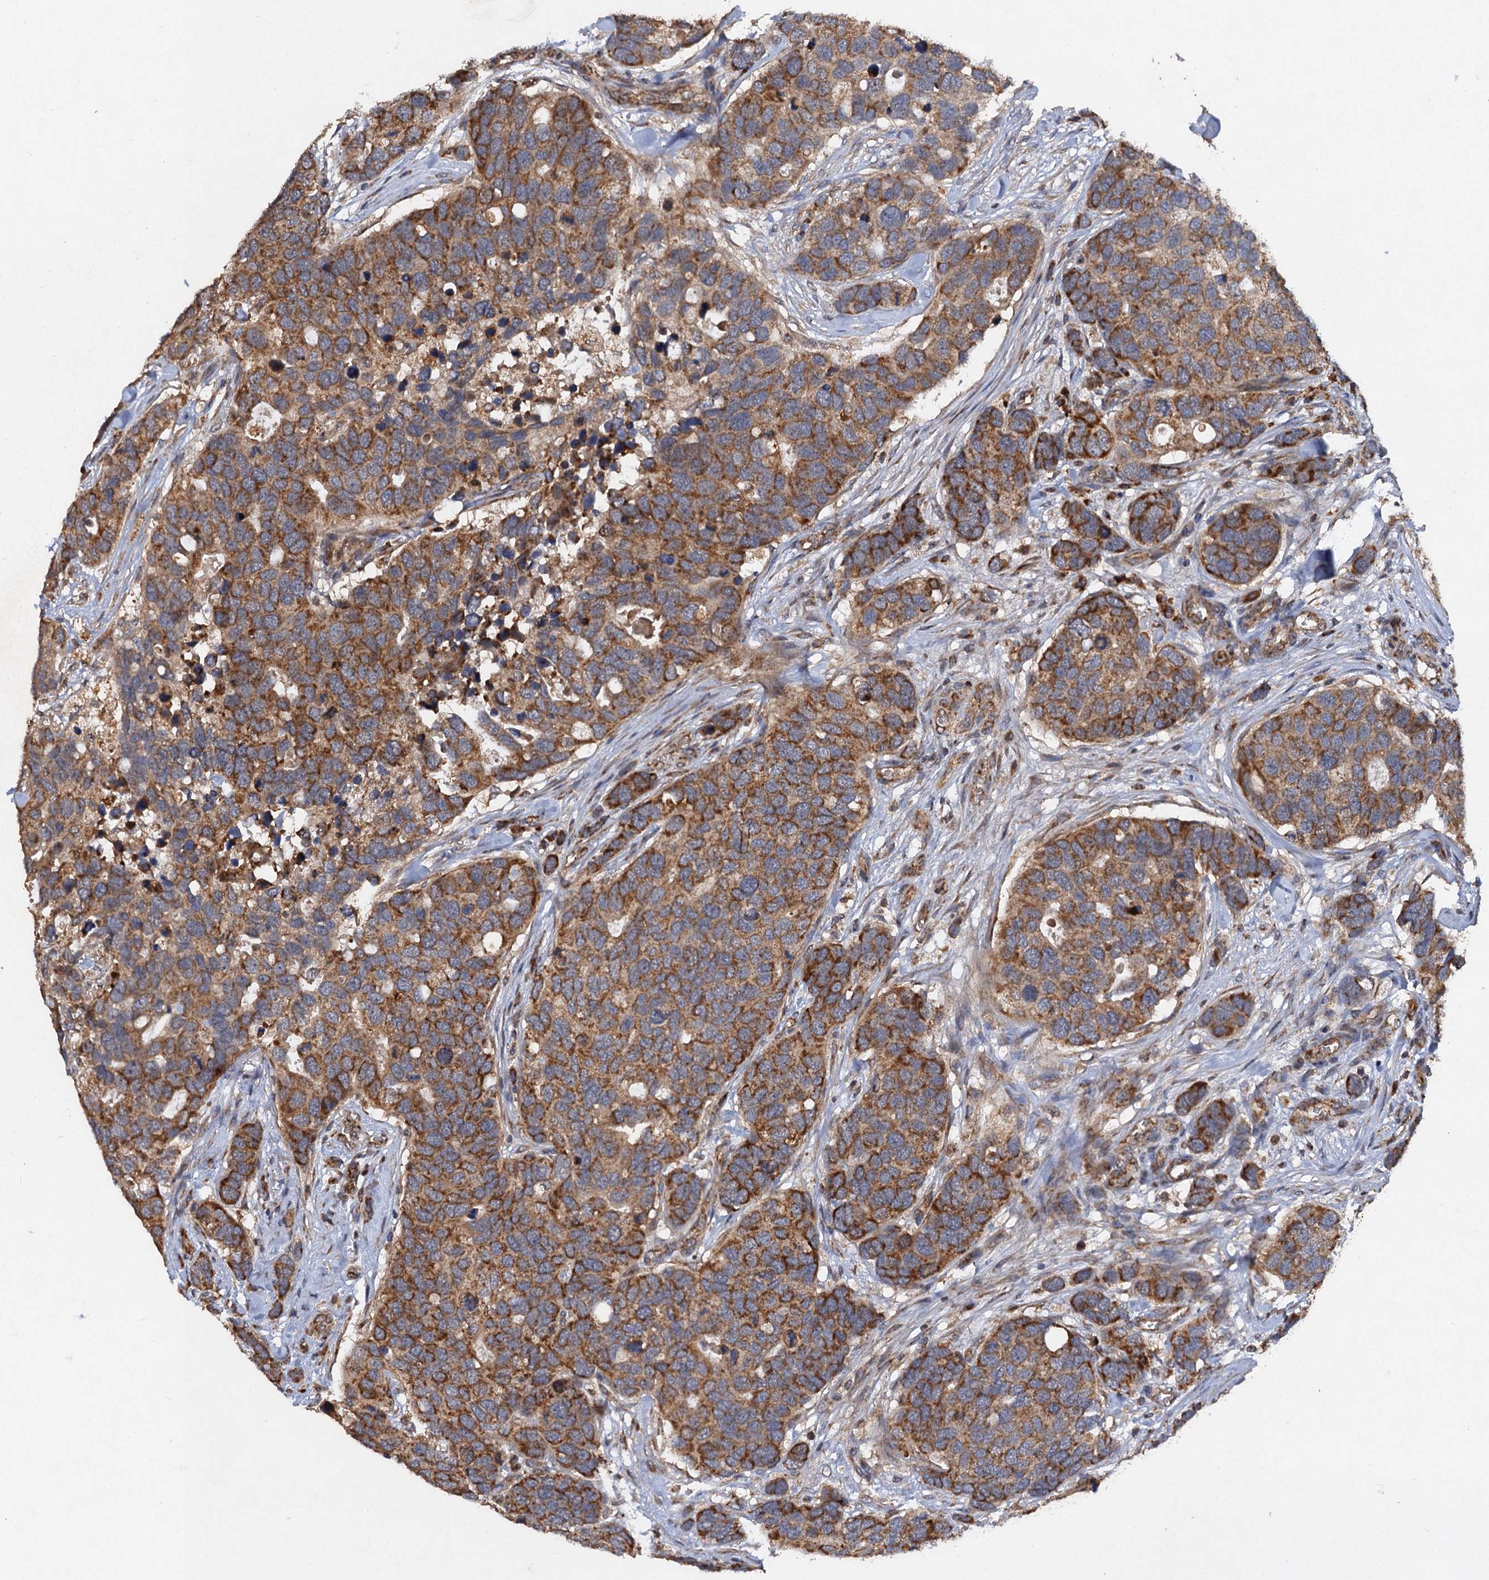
{"staining": {"intensity": "moderate", "quantity": ">75%", "location": "cytoplasmic/membranous"}, "tissue": "breast cancer", "cell_type": "Tumor cells", "image_type": "cancer", "snomed": [{"axis": "morphology", "description": "Duct carcinoma"}, {"axis": "topography", "description": "Breast"}], "caption": "Human breast cancer stained for a protein (brown) reveals moderate cytoplasmic/membranous positive staining in about >75% of tumor cells.", "gene": "NDUFA13", "patient": {"sex": "female", "age": 83}}